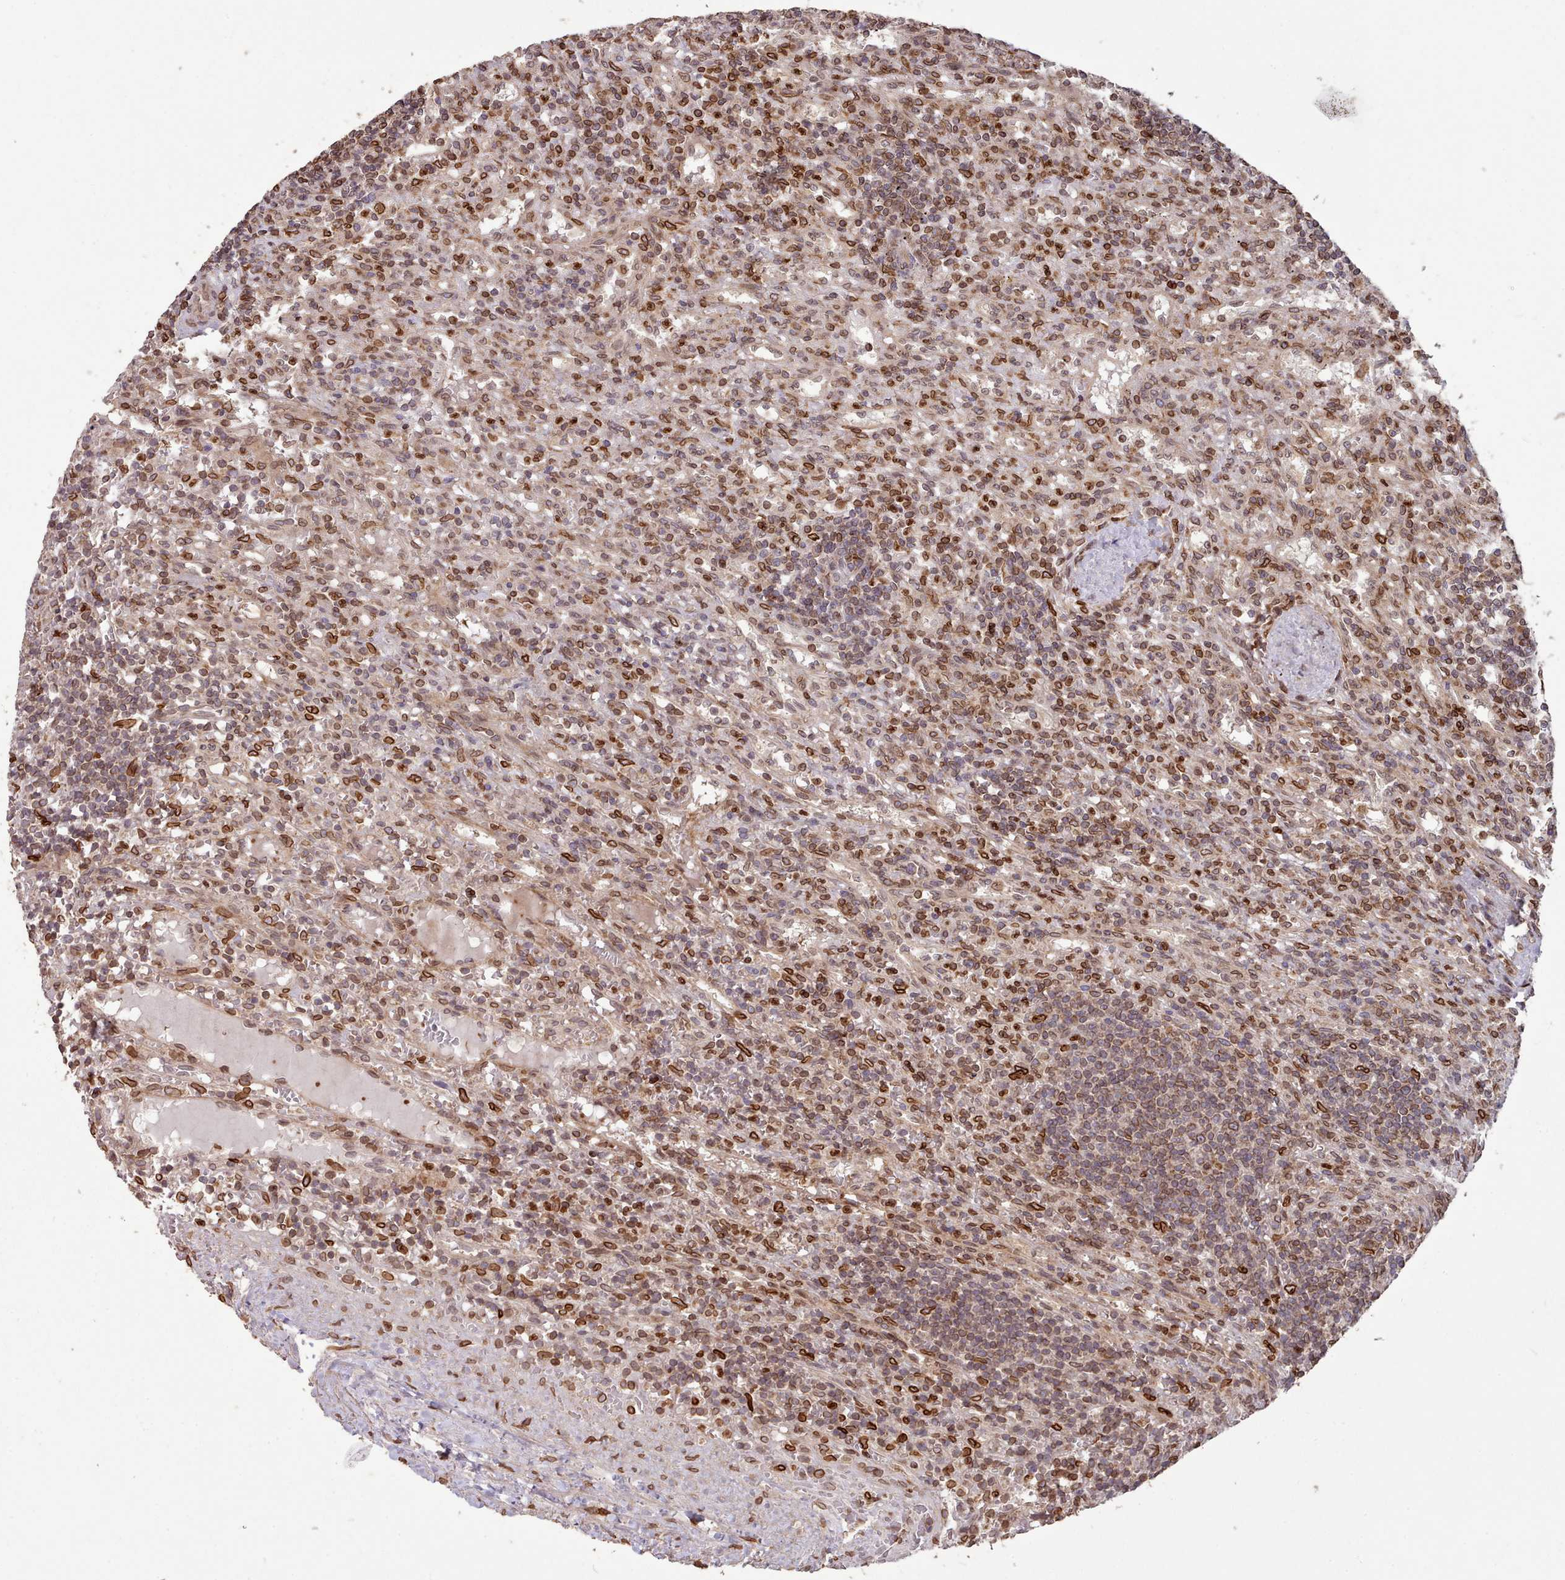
{"staining": {"intensity": "moderate", "quantity": "25%-75%", "location": "cytoplasmic/membranous,nuclear"}, "tissue": "lymphoma", "cell_type": "Tumor cells", "image_type": "cancer", "snomed": [{"axis": "morphology", "description": "Malignant lymphoma, non-Hodgkin's type, Low grade"}, {"axis": "topography", "description": "Spleen"}], "caption": "IHC (DAB (3,3'-diaminobenzidine)) staining of lymphoma reveals moderate cytoplasmic/membranous and nuclear protein positivity in about 25%-75% of tumor cells. (Stains: DAB (3,3'-diaminobenzidine) in brown, nuclei in blue, Microscopy: brightfield microscopy at high magnification).", "gene": "TOR1AIP1", "patient": {"sex": "male", "age": 76}}